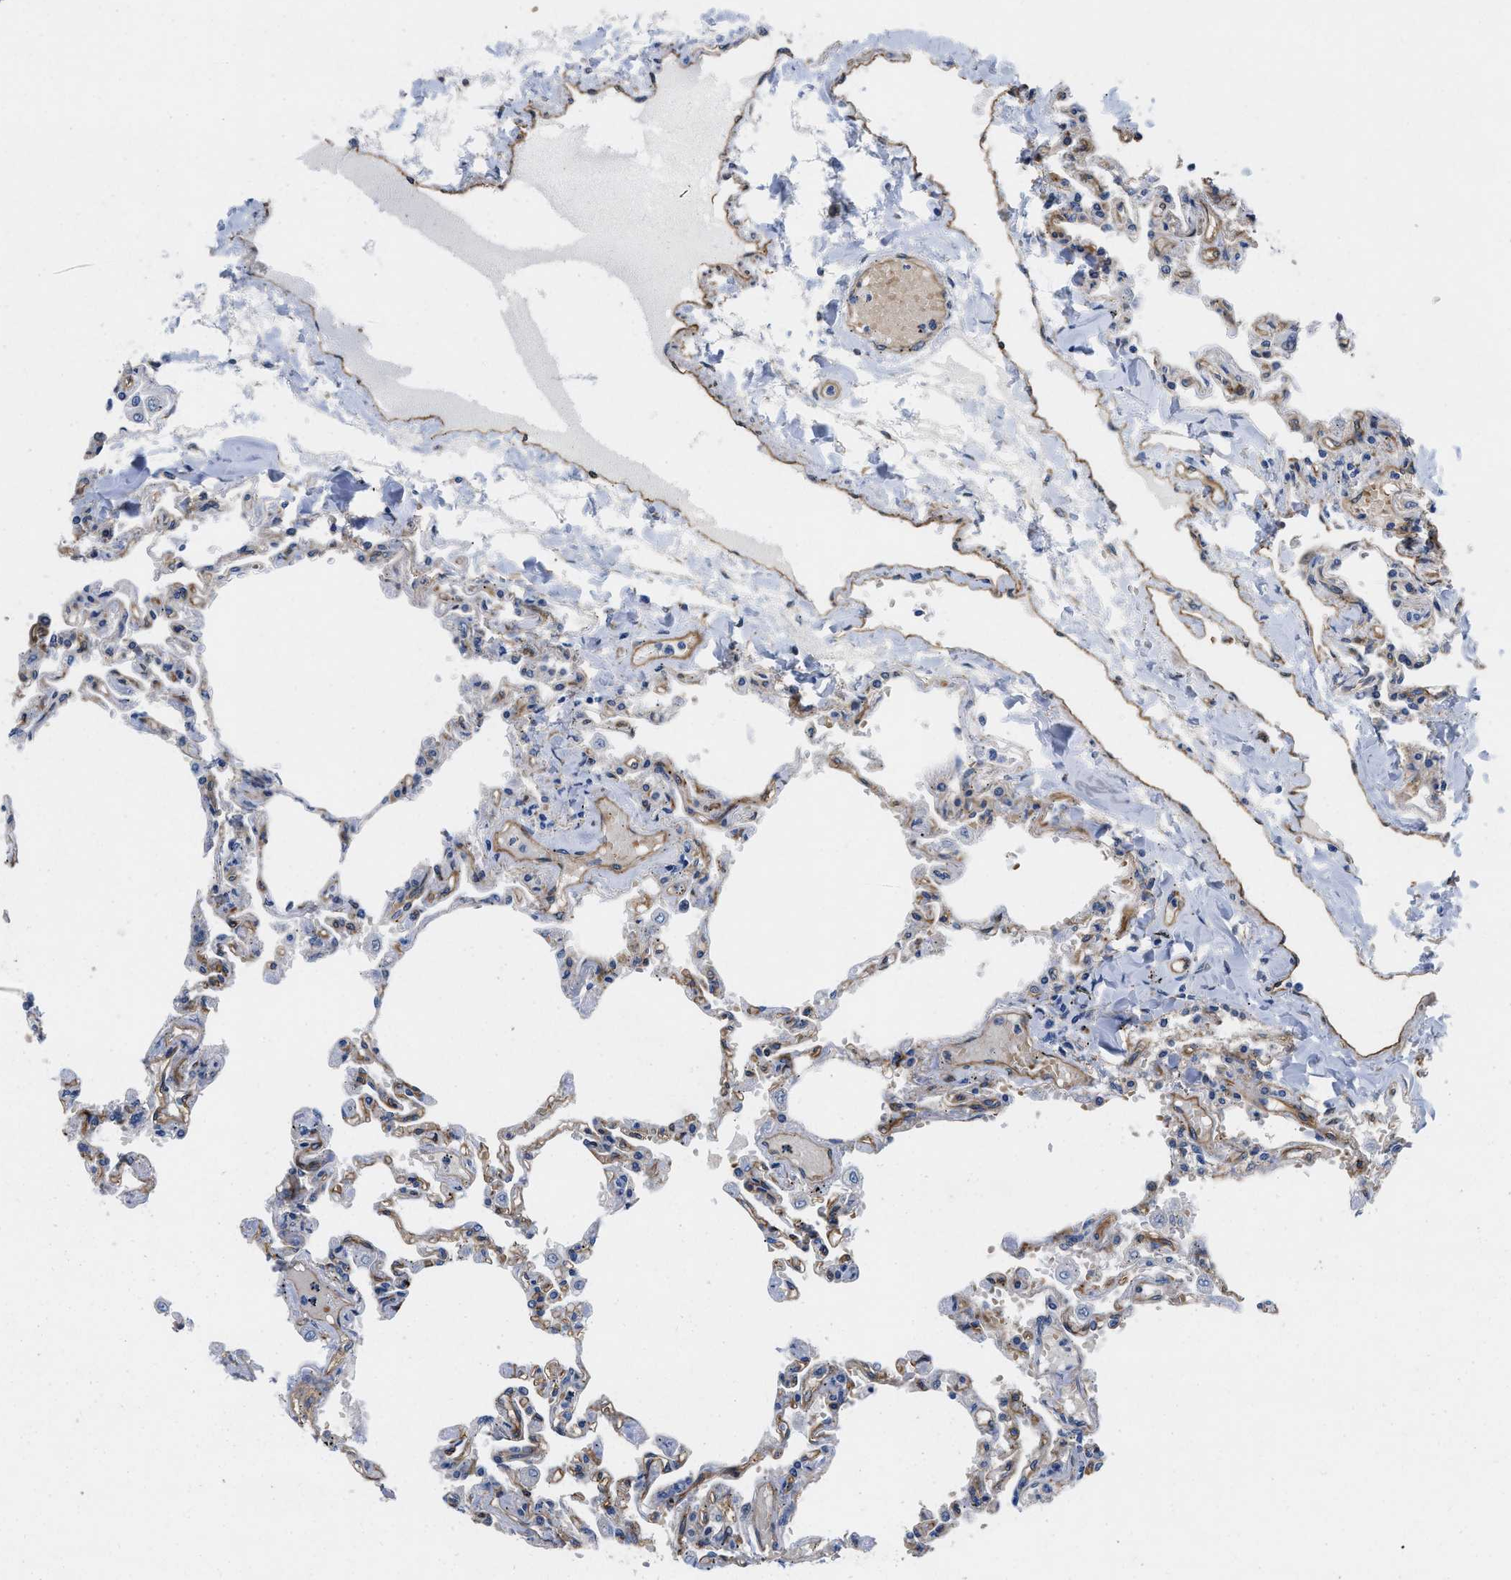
{"staining": {"intensity": "moderate", "quantity": "25%-75%", "location": "cytoplasmic/membranous"}, "tissue": "lung", "cell_type": "Alveolar cells", "image_type": "normal", "snomed": [{"axis": "morphology", "description": "Normal tissue, NOS"}, {"axis": "topography", "description": "Lung"}], "caption": "Immunohistochemistry (IHC) (DAB (3,3'-diaminobenzidine)) staining of unremarkable lung displays moderate cytoplasmic/membranous protein expression in about 25%-75% of alveolar cells. Ihc stains the protein of interest in brown and the nuclei are stained blue.", "gene": "RAPH1", "patient": {"sex": "male", "age": 21}}